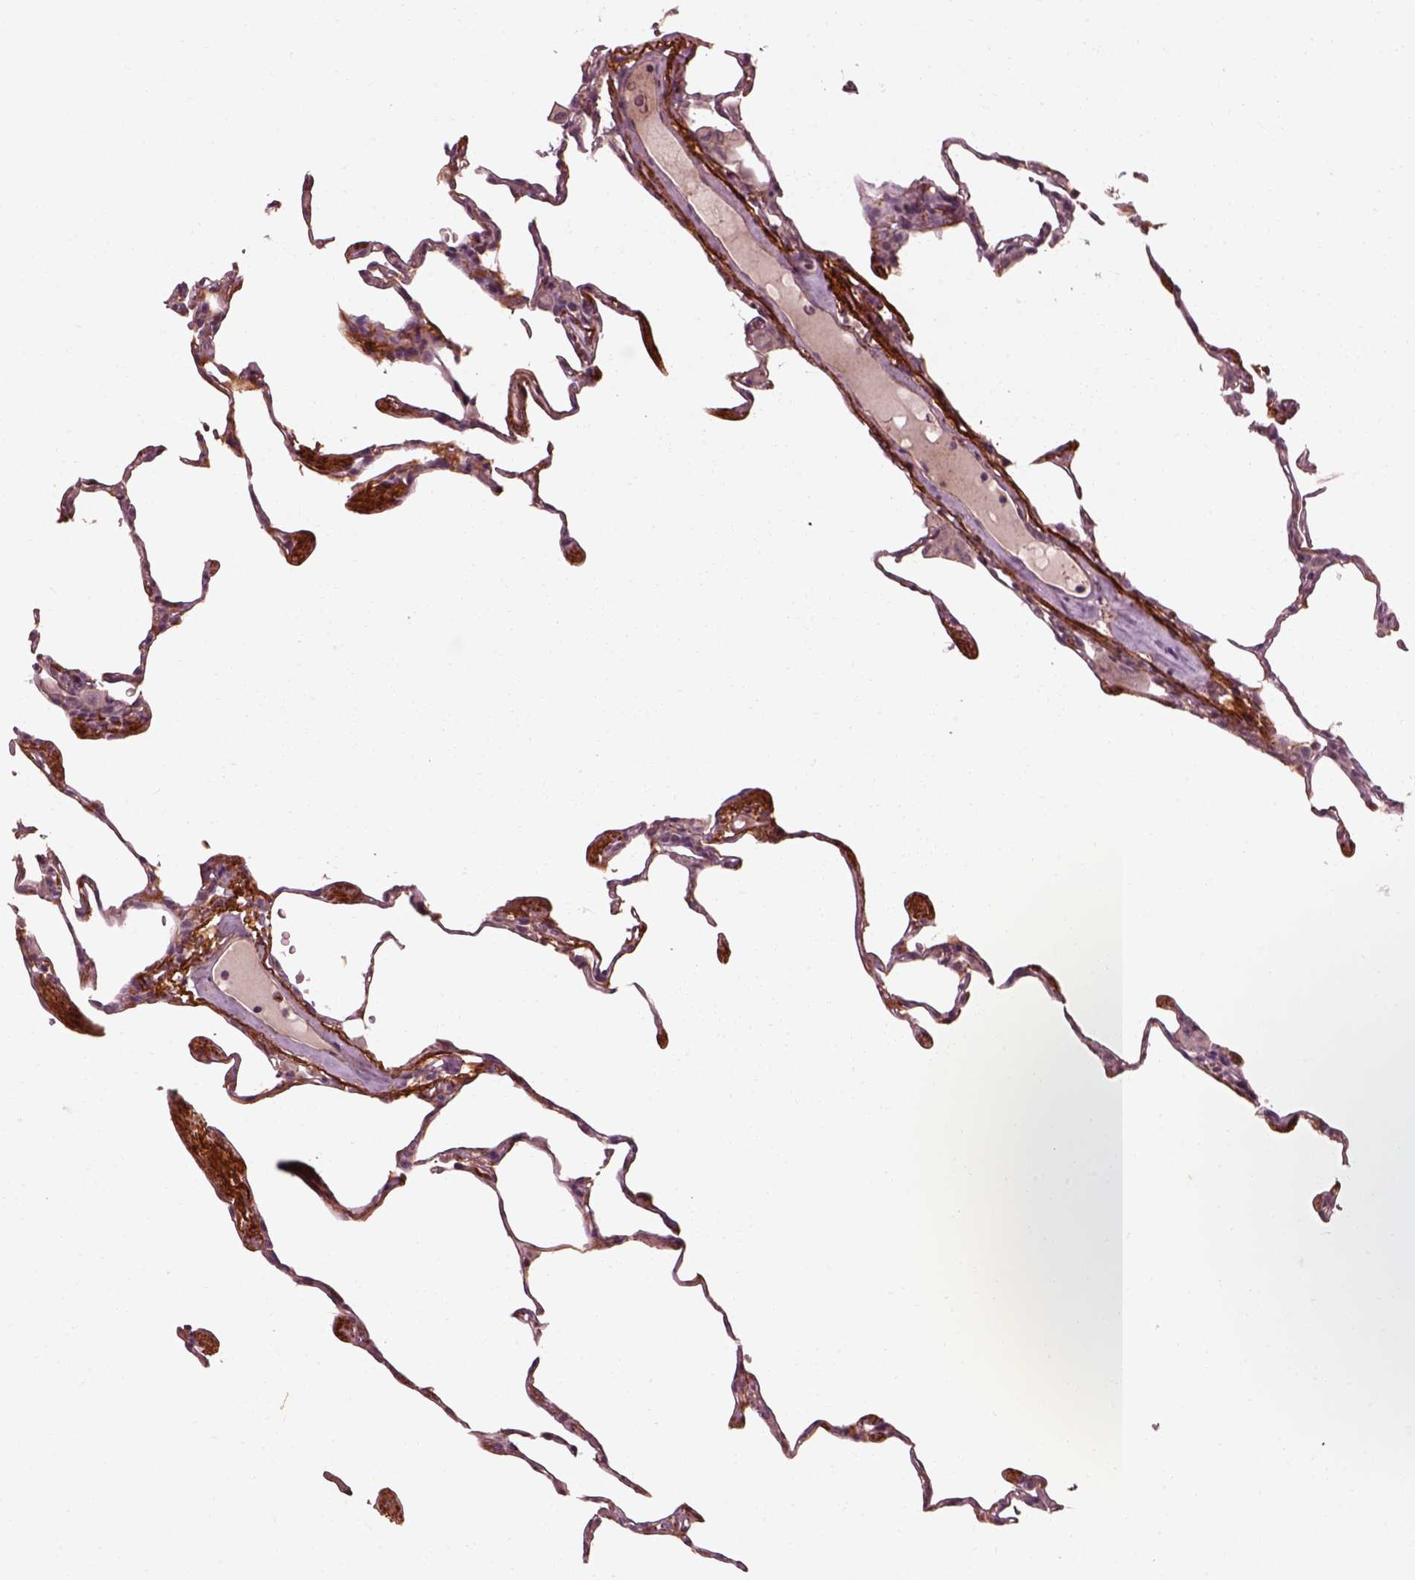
{"staining": {"intensity": "weak", "quantity": "<25%", "location": "cytoplasmic/membranous"}, "tissue": "lung", "cell_type": "Alveolar cells", "image_type": "normal", "snomed": [{"axis": "morphology", "description": "Normal tissue, NOS"}, {"axis": "topography", "description": "Lung"}], "caption": "Immunohistochemistry micrograph of normal lung stained for a protein (brown), which exhibits no positivity in alveolar cells. (Immunohistochemistry (ihc), brightfield microscopy, high magnification).", "gene": "EFEMP1", "patient": {"sex": "female", "age": 57}}